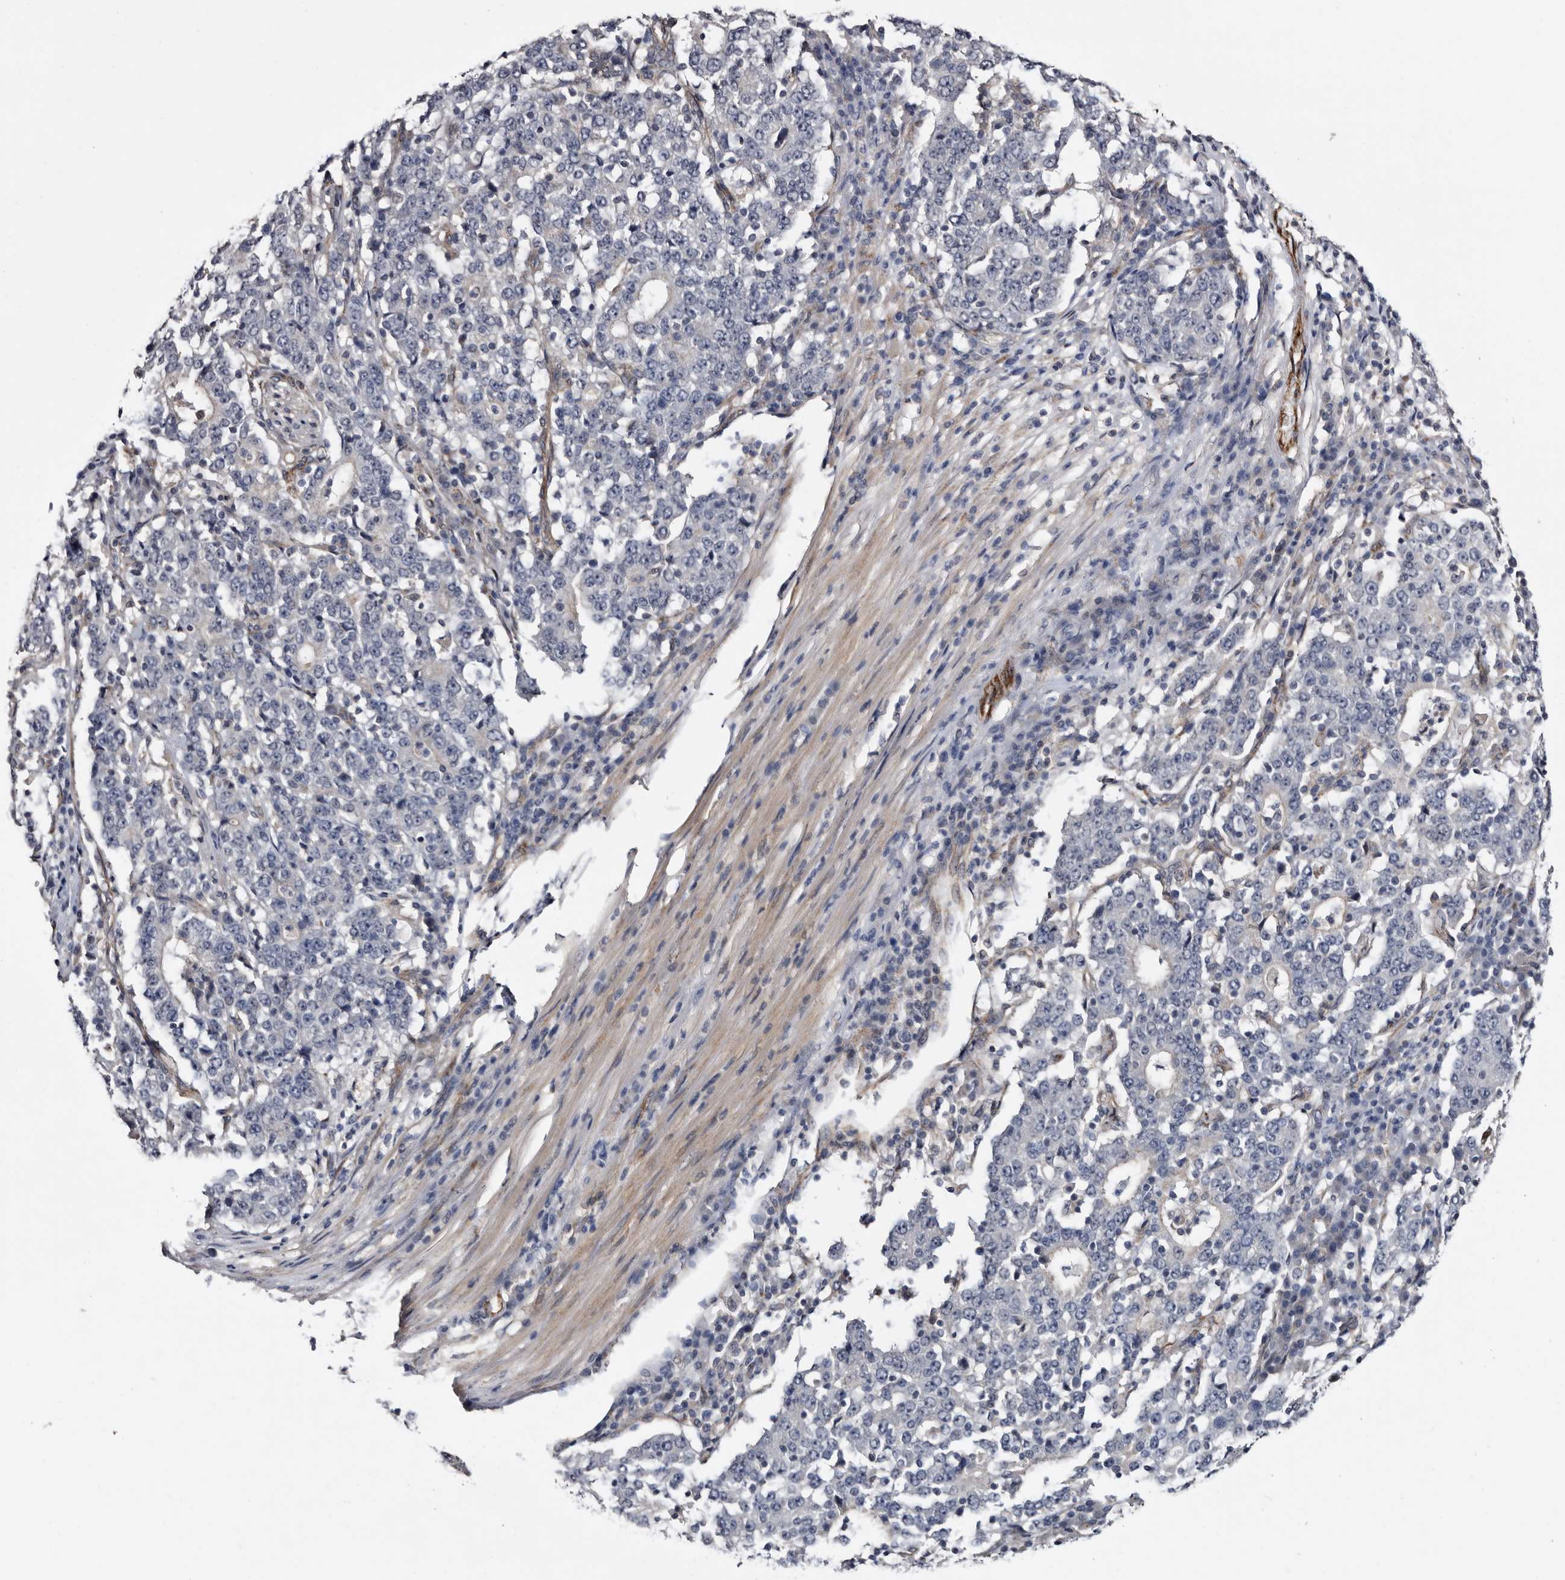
{"staining": {"intensity": "negative", "quantity": "none", "location": "none"}, "tissue": "stomach cancer", "cell_type": "Tumor cells", "image_type": "cancer", "snomed": [{"axis": "morphology", "description": "Adenocarcinoma, NOS"}, {"axis": "topography", "description": "Stomach"}], "caption": "A photomicrograph of stomach adenocarcinoma stained for a protein shows no brown staining in tumor cells.", "gene": "ARMCX2", "patient": {"sex": "male", "age": 59}}